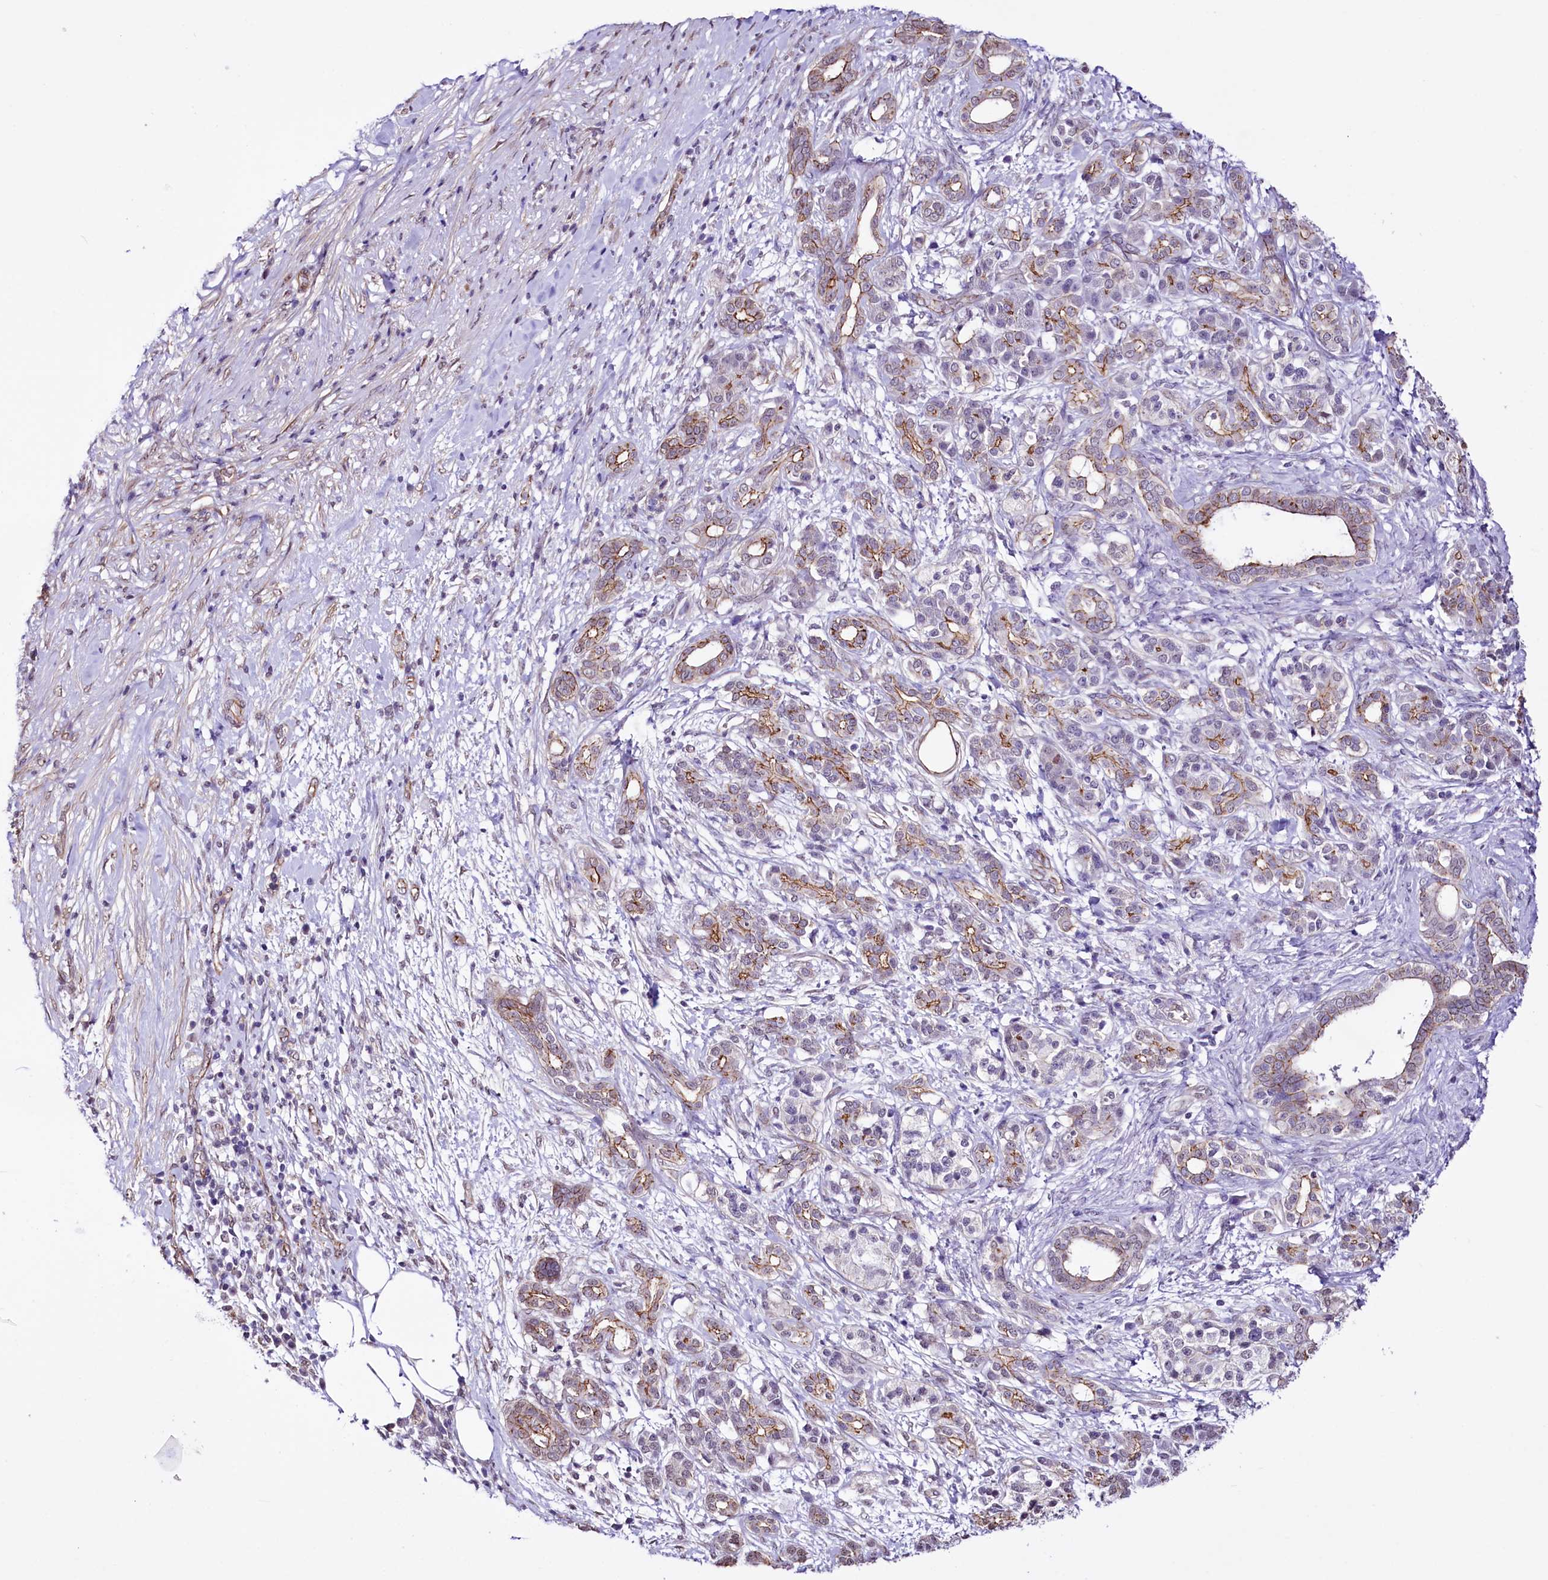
{"staining": {"intensity": "moderate", "quantity": "25%-75%", "location": "cytoplasmic/membranous"}, "tissue": "pancreatic cancer", "cell_type": "Tumor cells", "image_type": "cancer", "snomed": [{"axis": "morphology", "description": "Adenocarcinoma, NOS"}, {"axis": "topography", "description": "Pancreas"}], "caption": "A brown stain highlights moderate cytoplasmic/membranous expression of a protein in adenocarcinoma (pancreatic) tumor cells.", "gene": "ST7", "patient": {"sex": "female", "age": 55}}